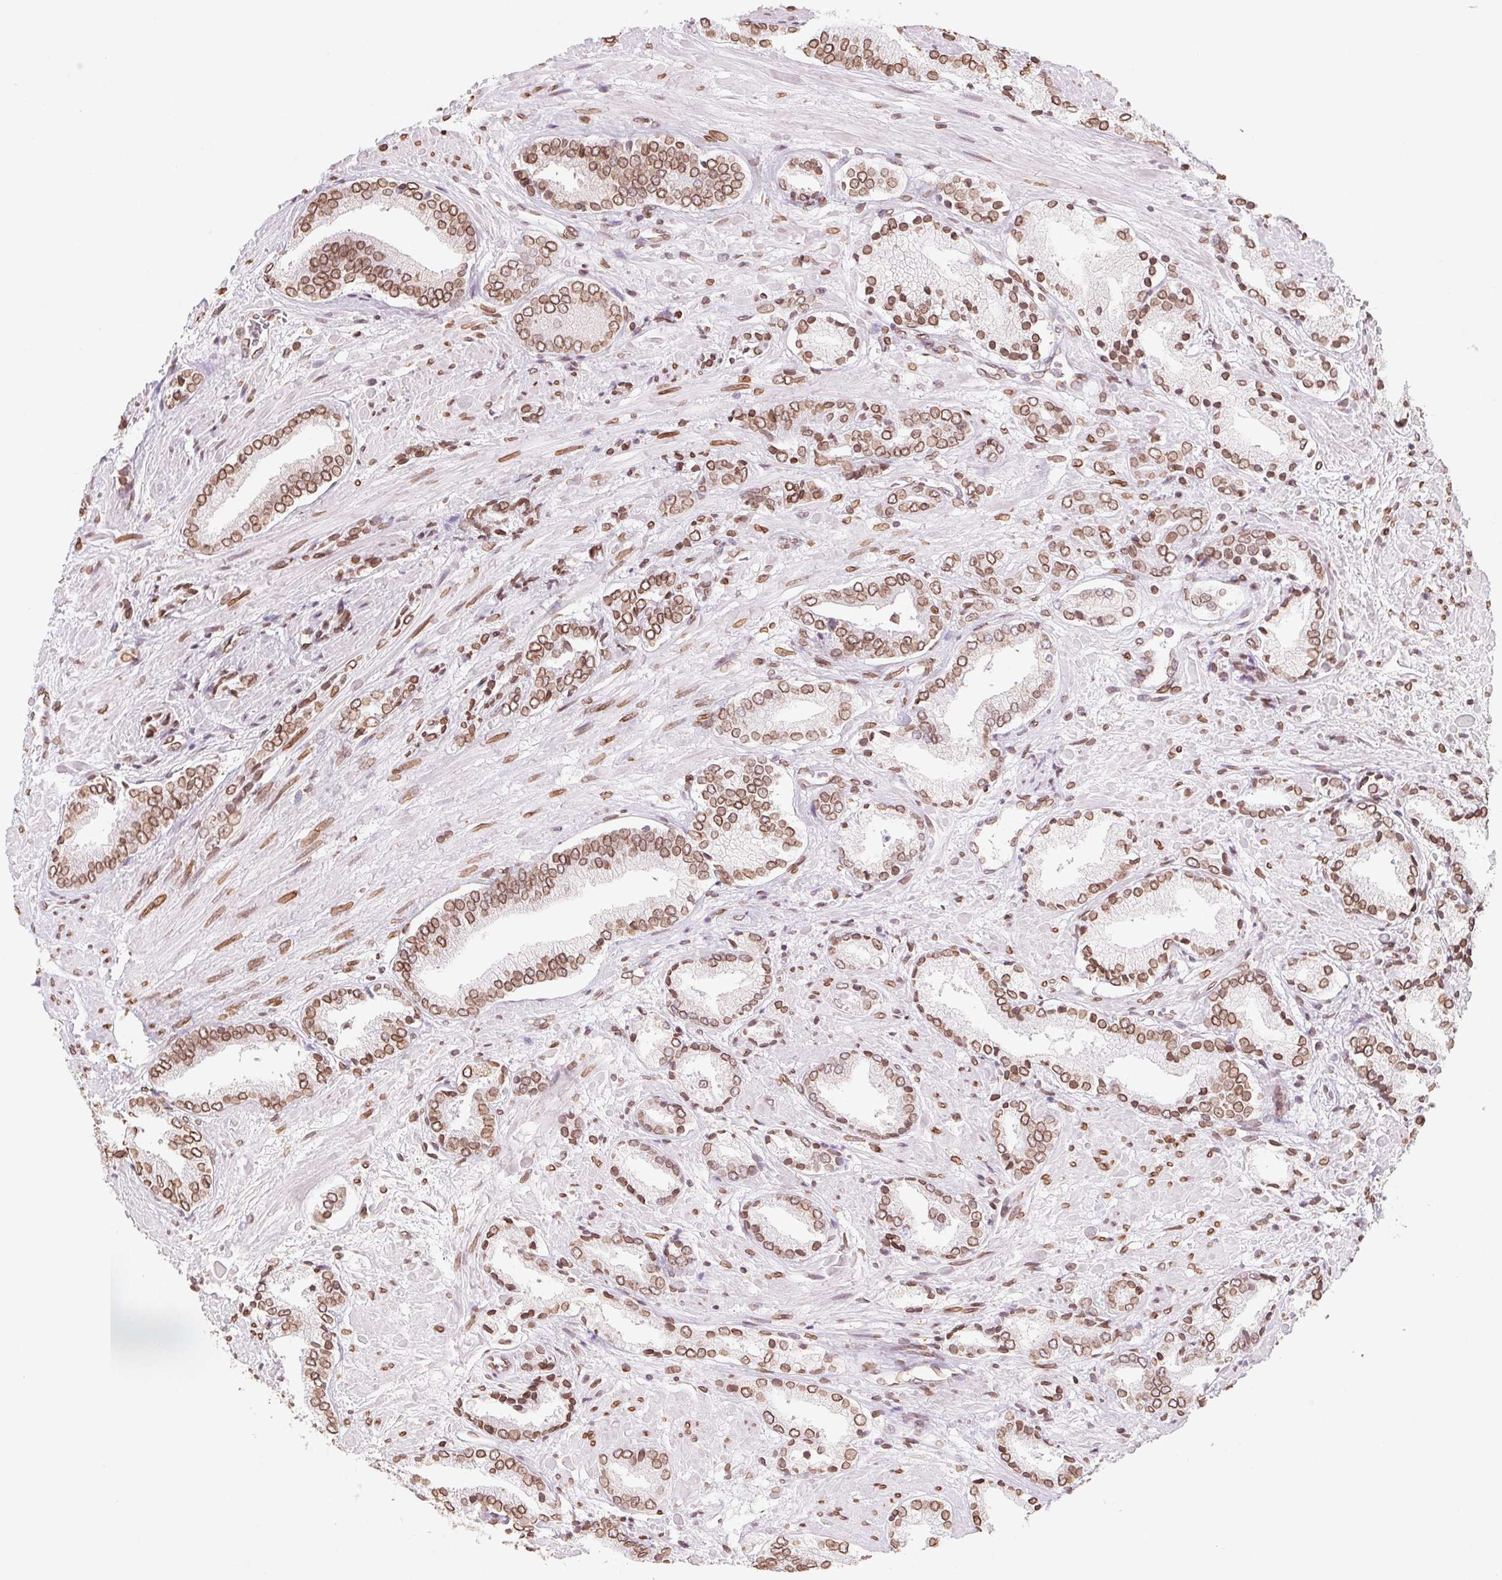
{"staining": {"intensity": "strong", "quantity": ">75%", "location": "cytoplasmic/membranous,nuclear"}, "tissue": "prostate cancer", "cell_type": "Tumor cells", "image_type": "cancer", "snomed": [{"axis": "morphology", "description": "Adenocarcinoma, High grade"}, {"axis": "topography", "description": "Prostate"}], "caption": "An image showing strong cytoplasmic/membranous and nuclear expression in about >75% of tumor cells in prostate cancer, as visualized by brown immunohistochemical staining.", "gene": "LMNB2", "patient": {"sex": "male", "age": 56}}